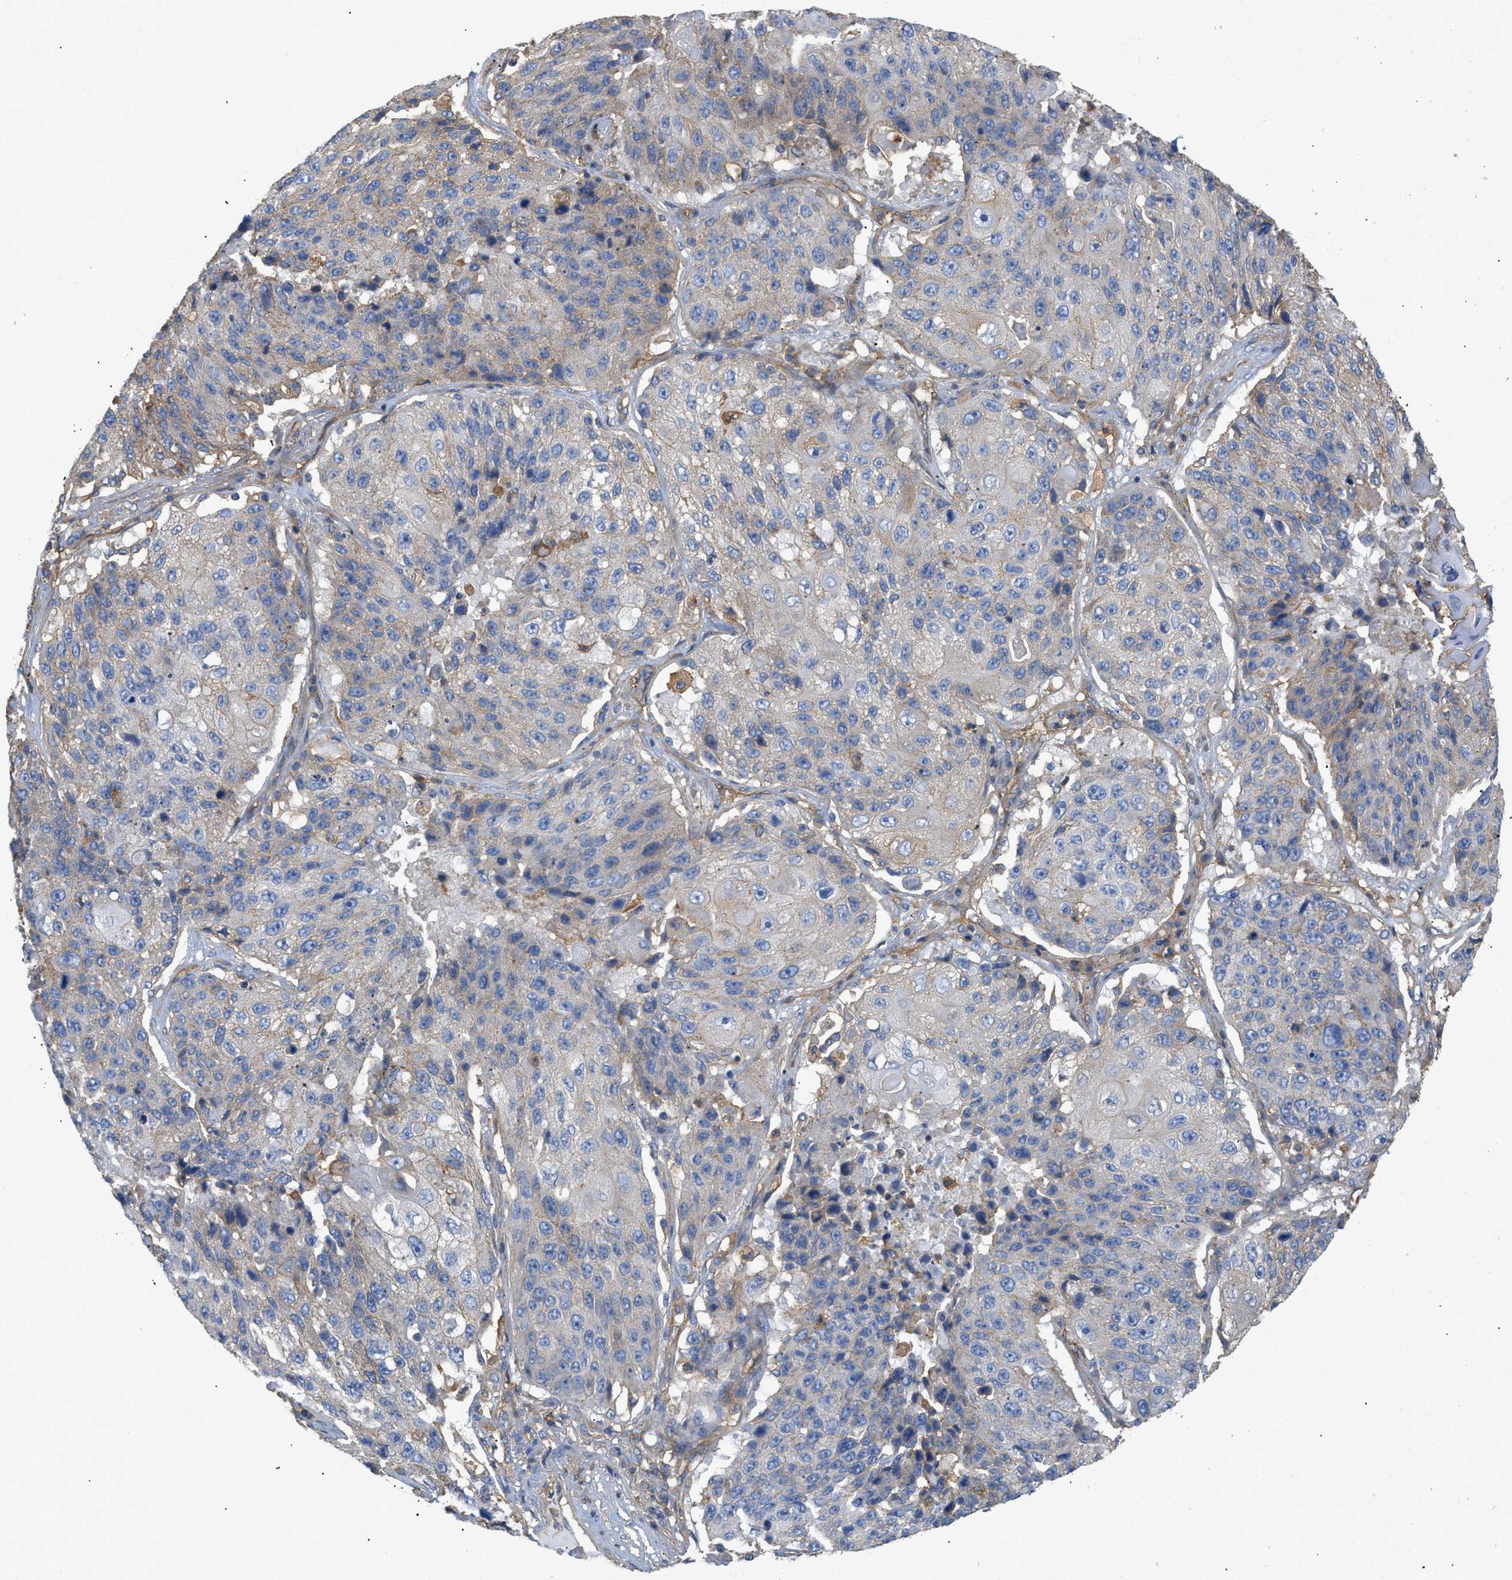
{"staining": {"intensity": "weak", "quantity": "<25%", "location": "cytoplasmic/membranous"}, "tissue": "lung cancer", "cell_type": "Tumor cells", "image_type": "cancer", "snomed": [{"axis": "morphology", "description": "Squamous cell carcinoma, NOS"}, {"axis": "topography", "description": "Lung"}], "caption": "Protein analysis of lung squamous cell carcinoma demonstrates no significant positivity in tumor cells.", "gene": "GNB4", "patient": {"sex": "male", "age": 61}}